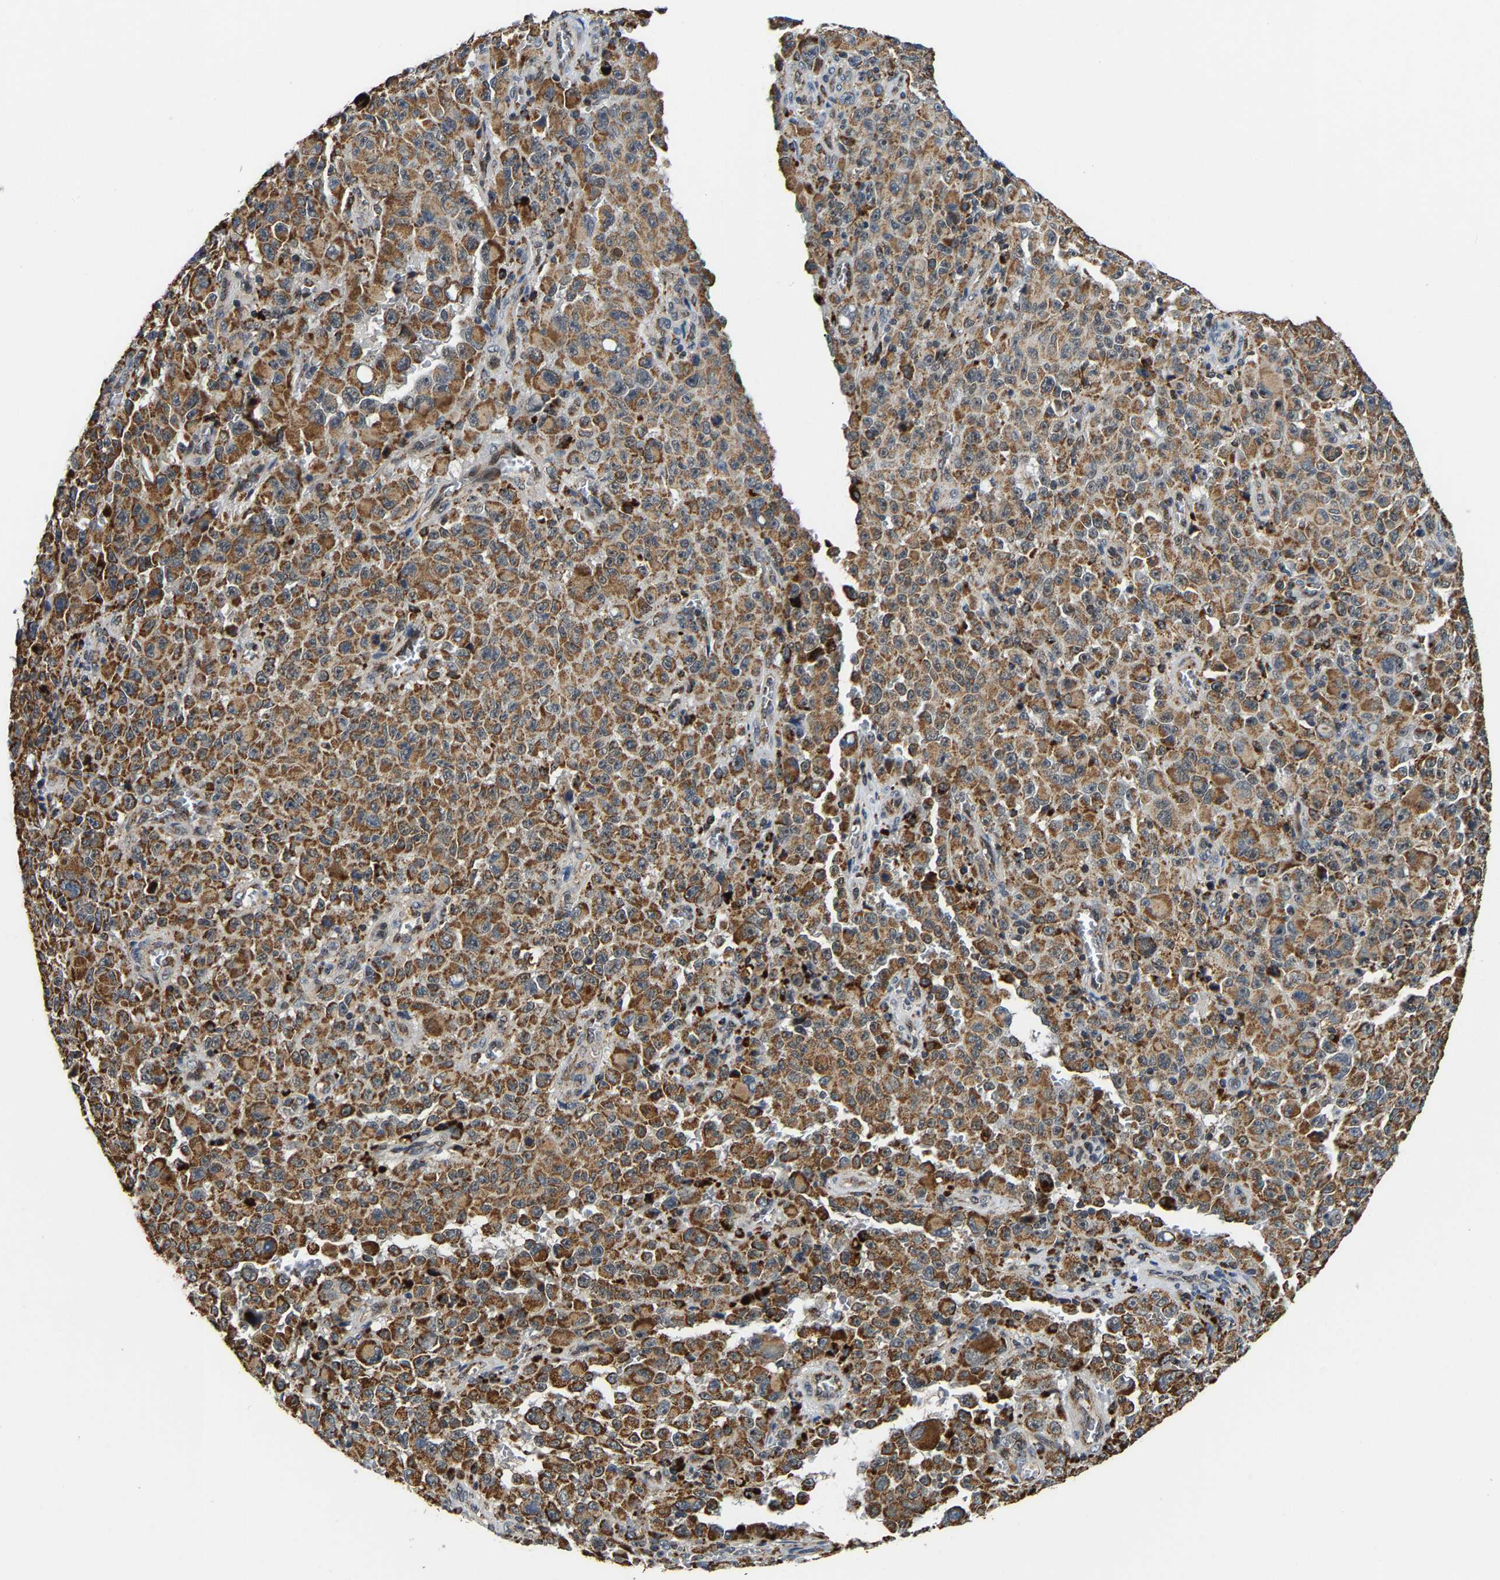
{"staining": {"intensity": "moderate", "quantity": ">75%", "location": "cytoplasmic/membranous"}, "tissue": "melanoma", "cell_type": "Tumor cells", "image_type": "cancer", "snomed": [{"axis": "morphology", "description": "Malignant melanoma, NOS"}, {"axis": "topography", "description": "Skin"}], "caption": "Immunohistochemical staining of human melanoma demonstrates medium levels of moderate cytoplasmic/membranous protein staining in approximately >75% of tumor cells.", "gene": "GIMAP7", "patient": {"sex": "female", "age": 82}}